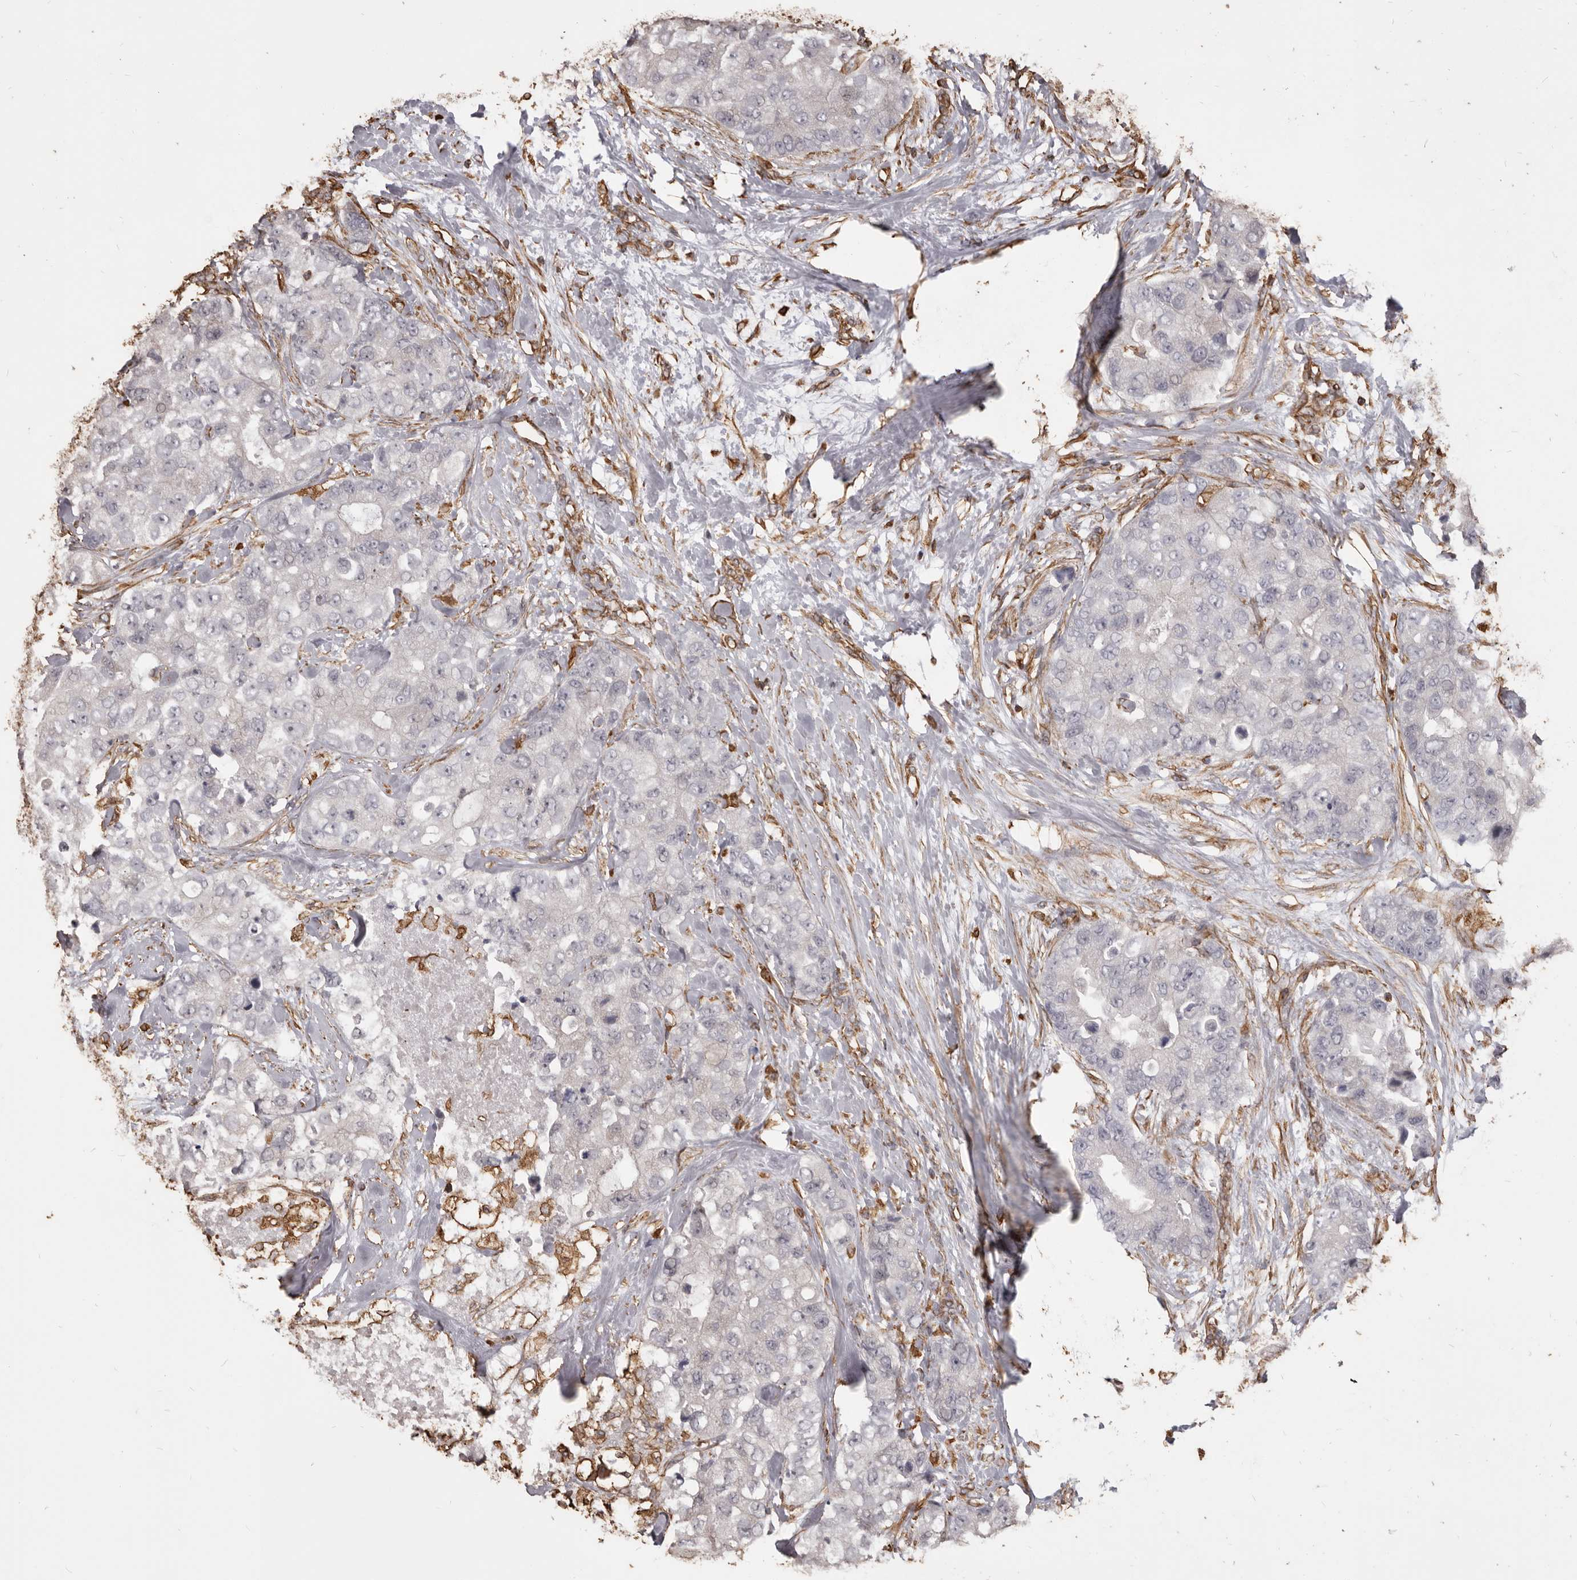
{"staining": {"intensity": "negative", "quantity": "none", "location": "none"}, "tissue": "breast cancer", "cell_type": "Tumor cells", "image_type": "cancer", "snomed": [{"axis": "morphology", "description": "Duct carcinoma"}, {"axis": "topography", "description": "Breast"}], "caption": "Immunohistochemistry of human breast cancer exhibits no staining in tumor cells.", "gene": "MTURN", "patient": {"sex": "female", "age": 62}}